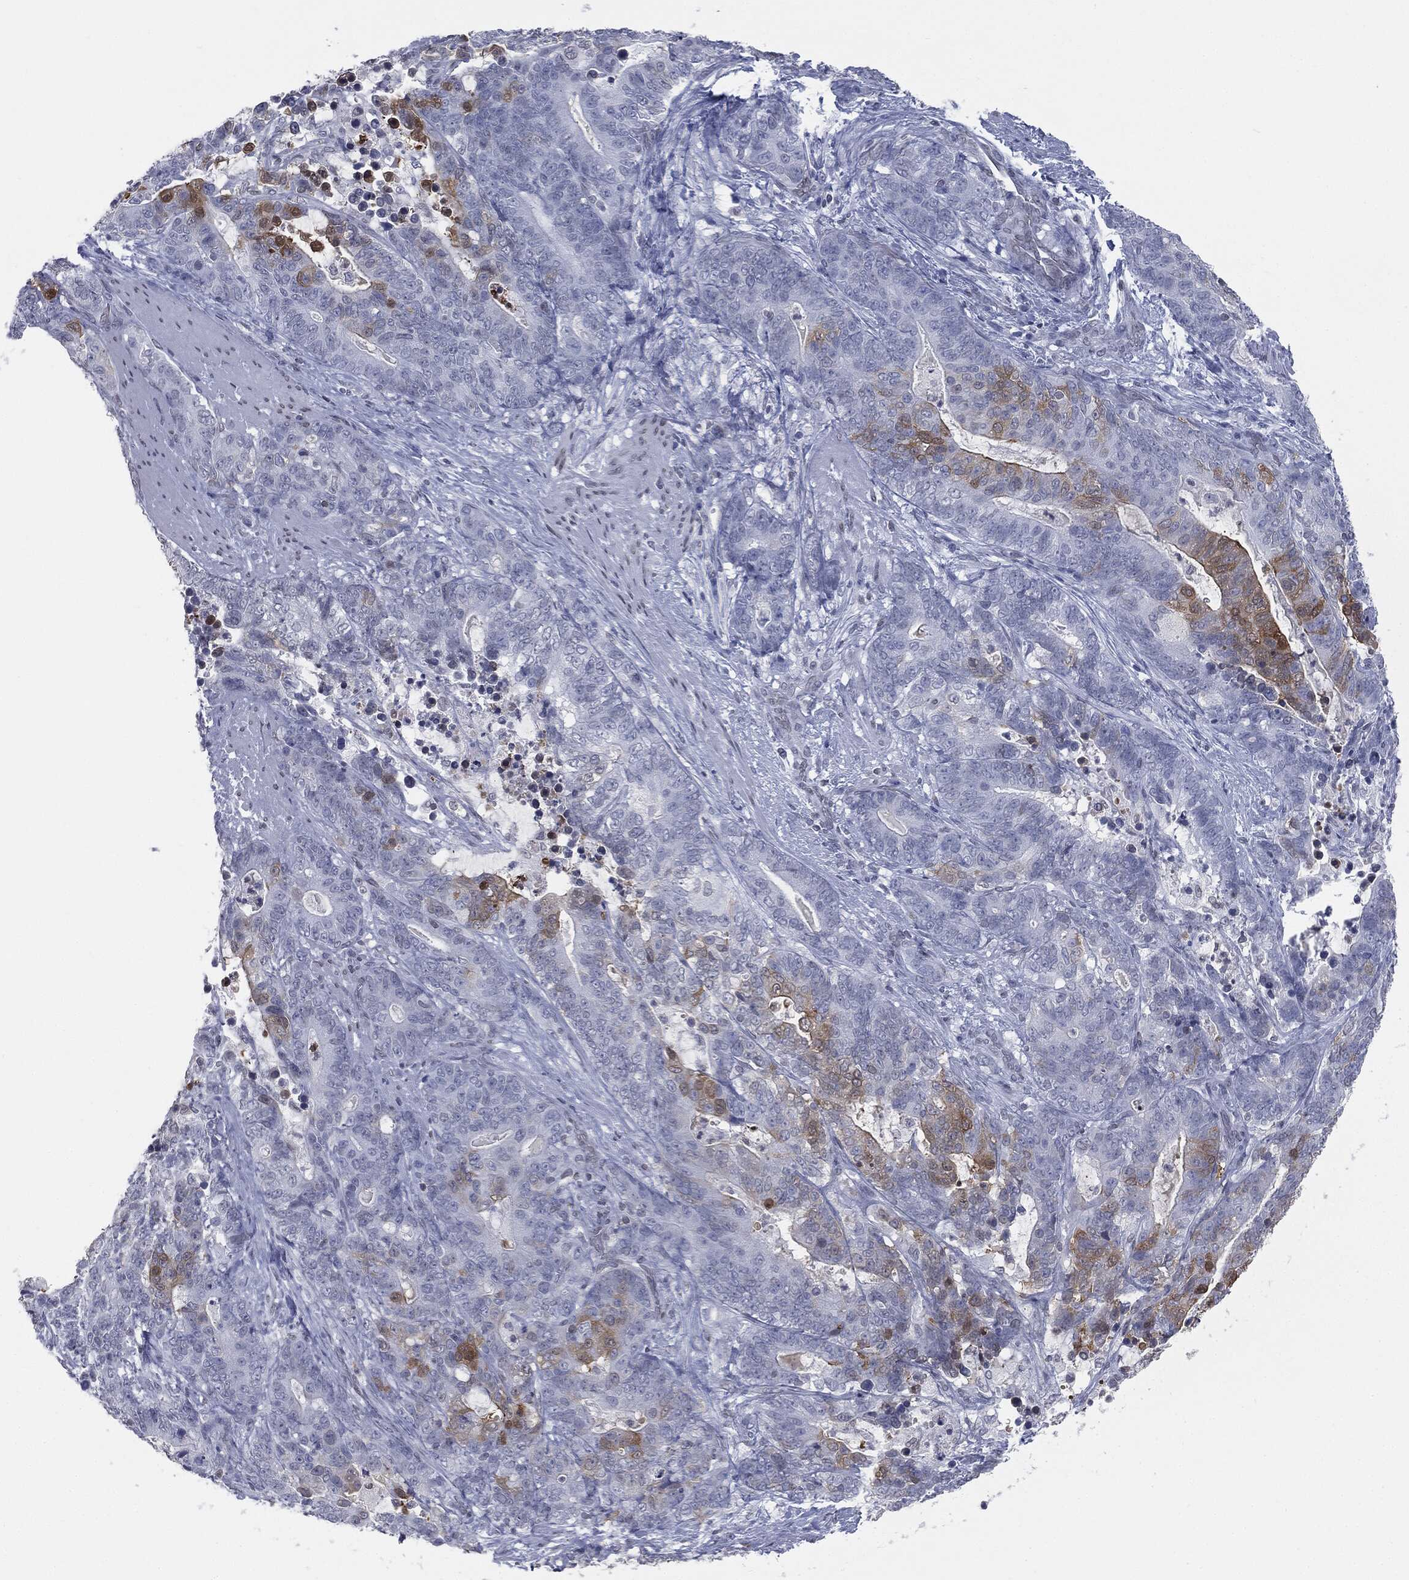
{"staining": {"intensity": "moderate", "quantity": "<25%", "location": "cytoplasmic/membranous"}, "tissue": "stomach cancer", "cell_type": "Tumor cells", "image_type": "cancer", "snomed": [{"axis": "morphology", "description": "Normal tissue, NOS"}, {"axis": "morphology", "description": "Adenocarcinoma, NOS"}, {"axis": "topography", "description": "Stomach"}], "caption": "Immunohistochemistry (IHC) image of stomach cancer (adenocarcinoma) stained for a protein (brown), which exhibits low levels of moderate cytoplasmic/membranous staining in about <25% of tumor cells.", "gene": "ALDOB", "patient": {"sex": "female", "age": 64}}